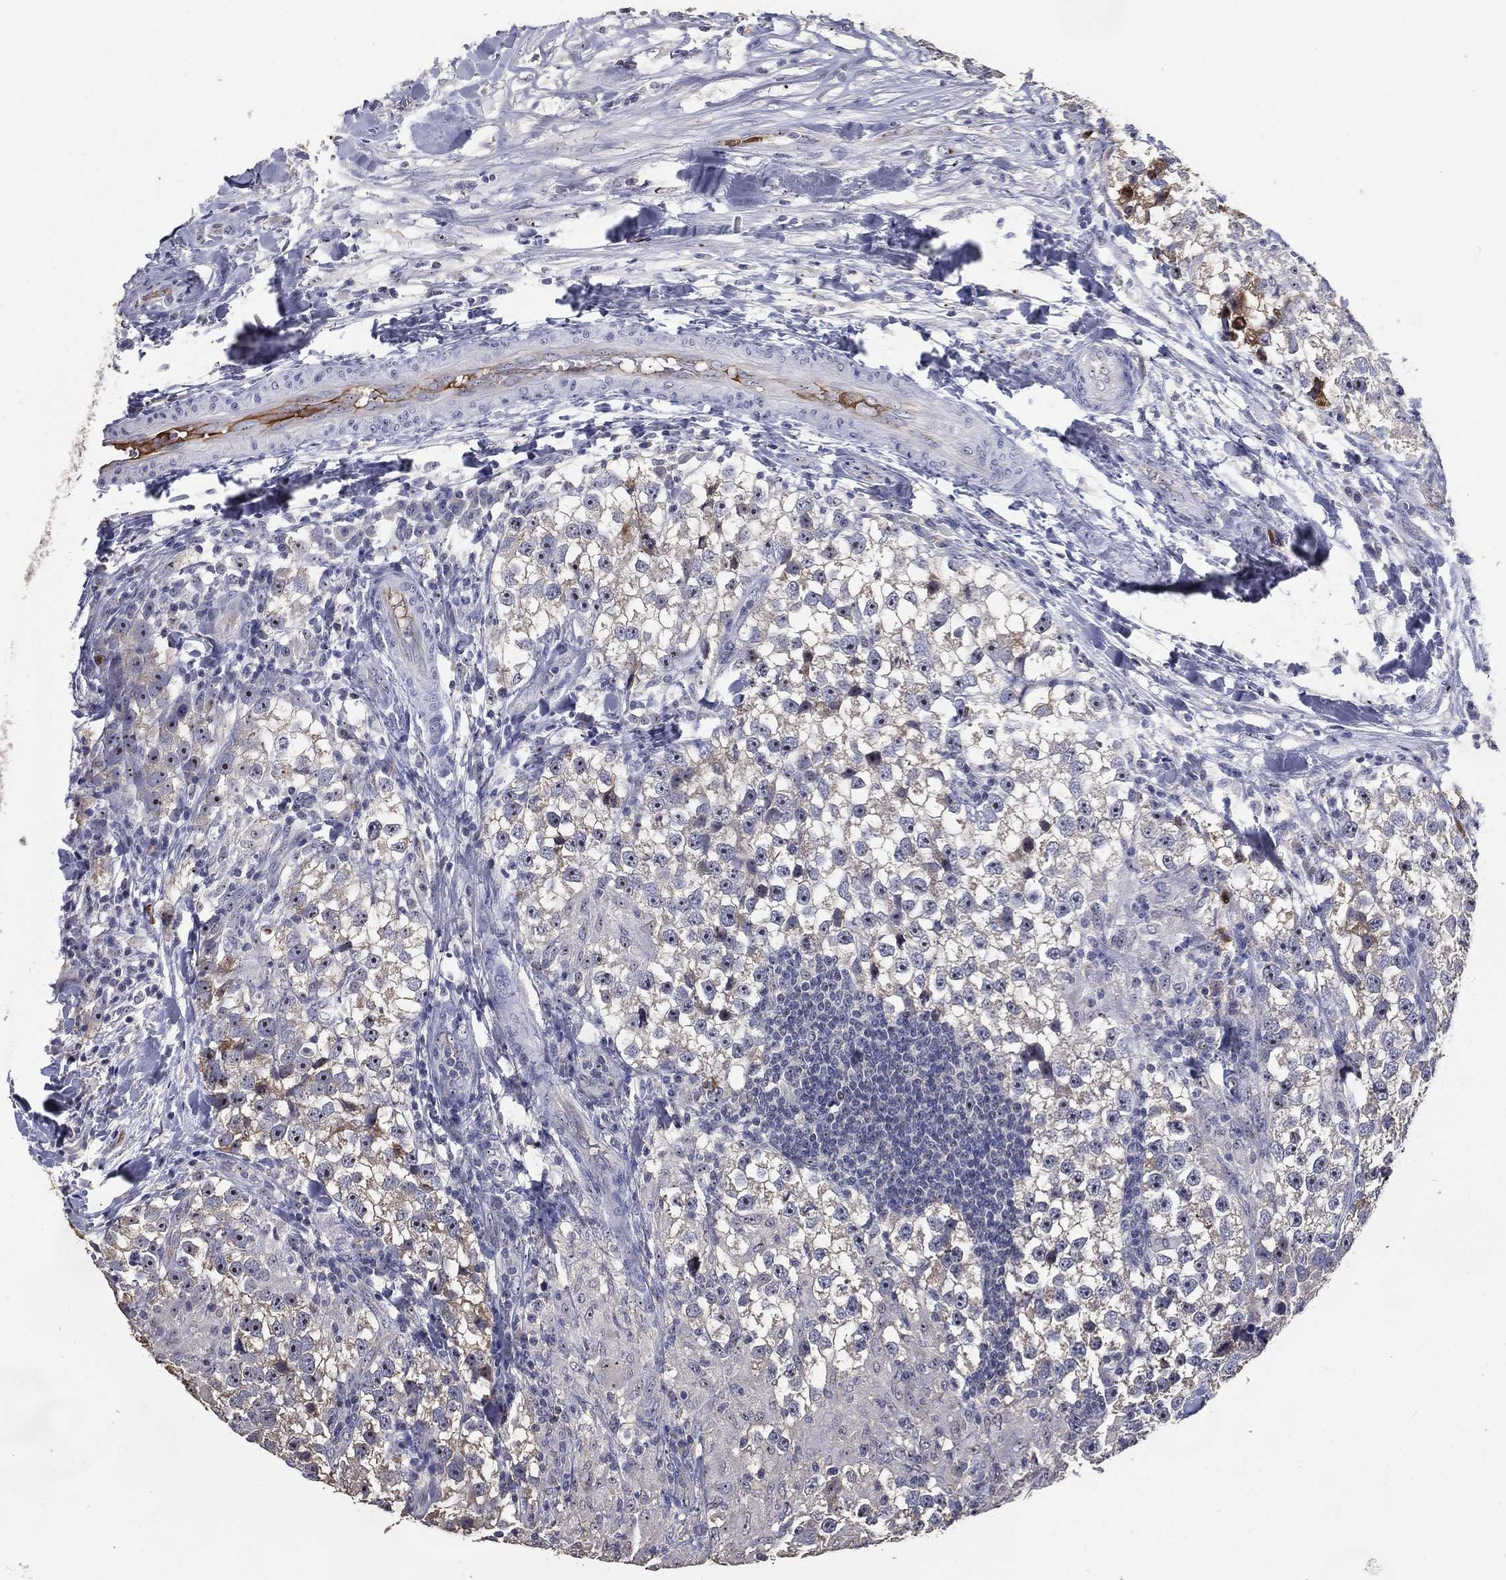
{"staining": {"intensity": "negative", "quantity": "none", "location": "none"}, "tissue": "testis cancer", "cell_type": "Tumor cells", "image_type": "cancer", "snomed": [{"axis": "morphology", "description": "Seminoma, NOS"}, {"axis": "topography", "description": "Testis"}], "caption": "This is a photomicrograph of immunohistochemistry (IHC) staining of testis cancer, which shows no expression in tumor cells.", "gene": "EFNA1", "patient": {"sex": "male", "age": 46}}